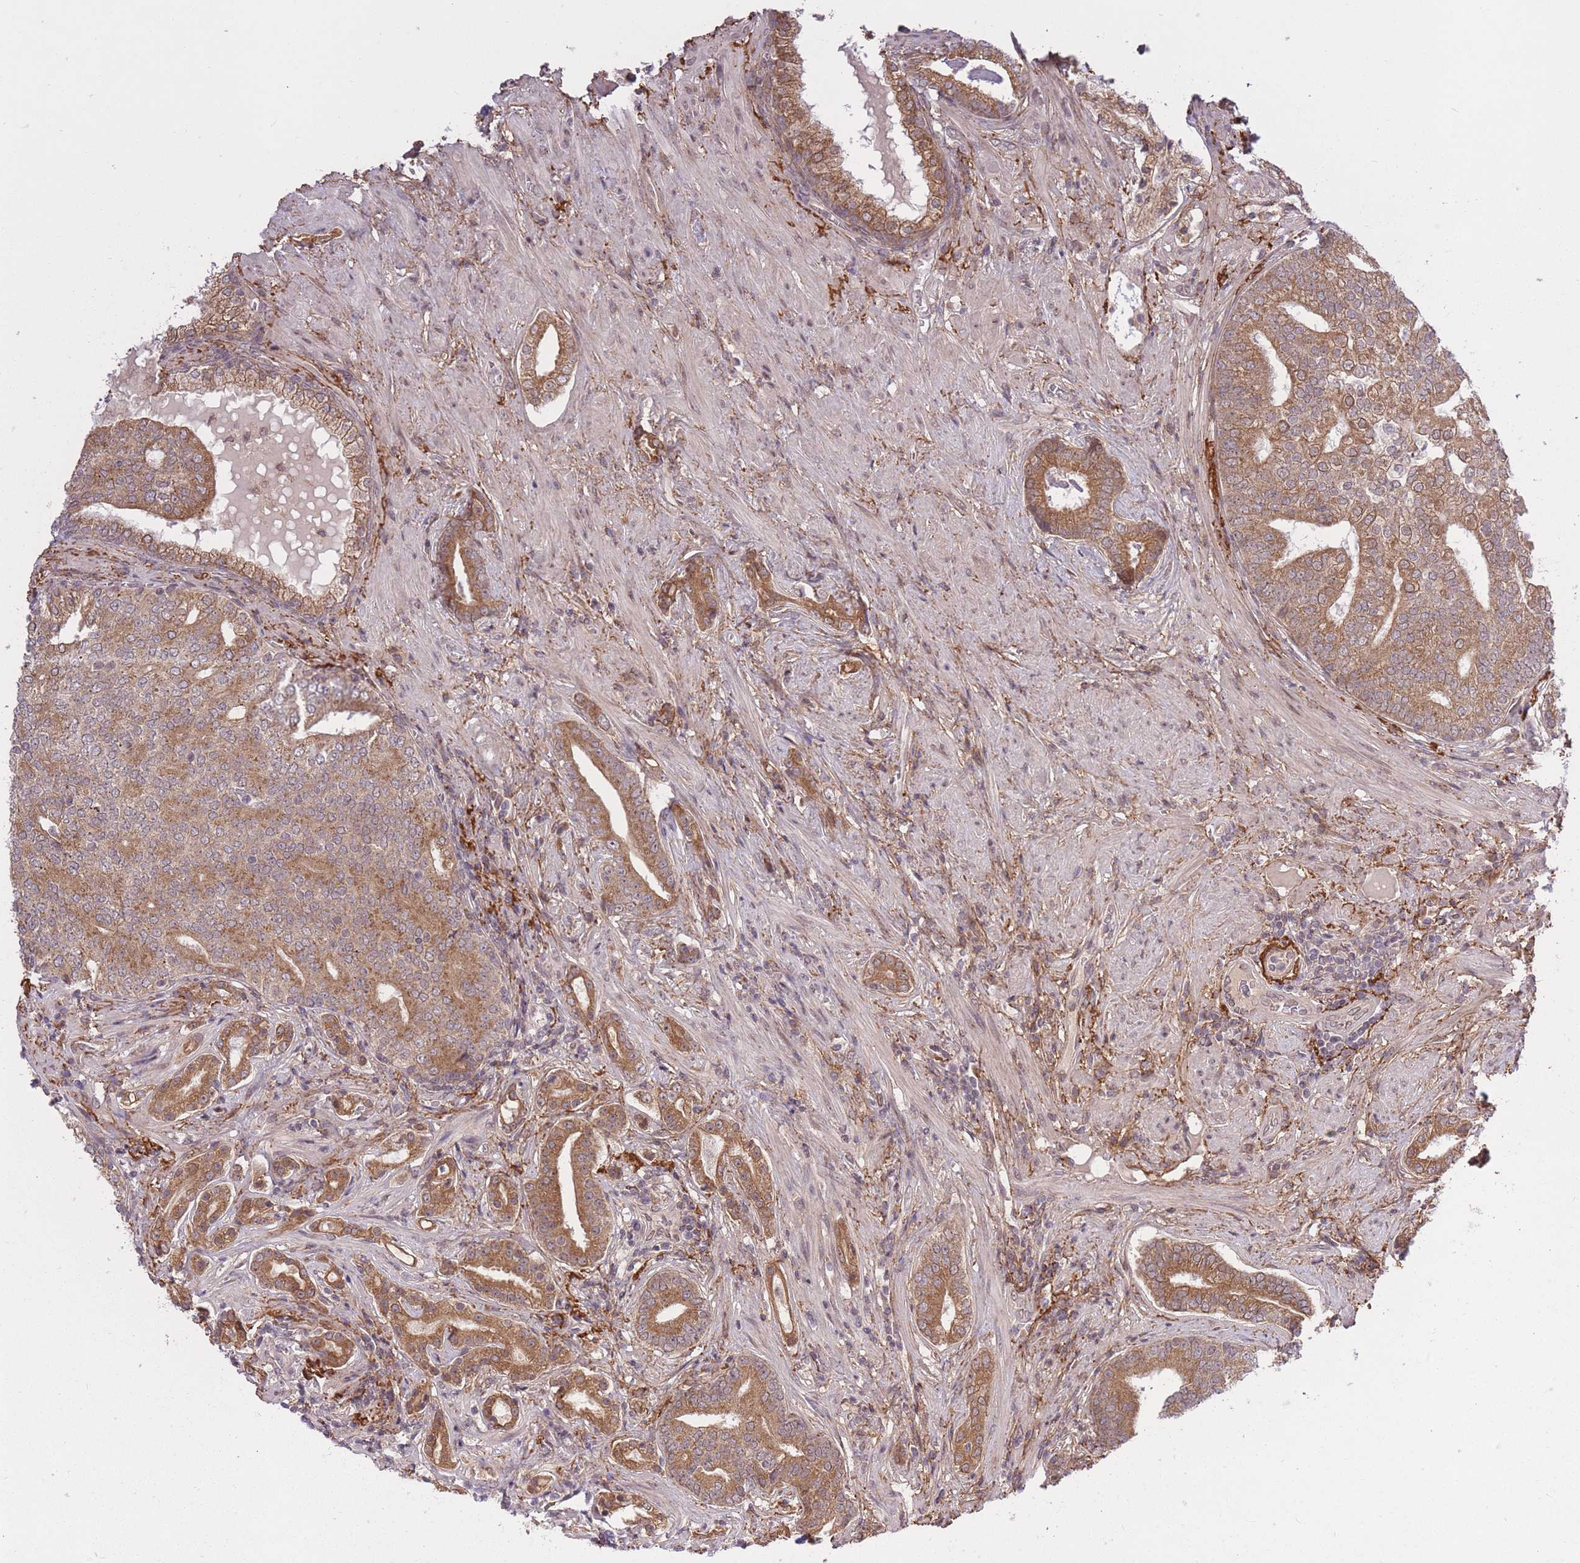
{"staining": {"intensity": "moderate", "quantity": ">75%", "location": "cytoplasmic/membranous"}, "tissue": "prostate cancer", "cell_type": "Tumor cells", "image_type": "cancer", "snomed": [{"axis": "morphology", "description": "Adenocarcinoma, High grade"}, {"axis": "topography", "description": "Prostate"}], "caption": "DAB immunohistochemical staining of human prostate cancer (adenocarcinoma (high-grade)) displays moderate cytoplasmic/membranous protein staining in about >75% of tumor cells.", "gene": "ZNF391", "patient": {"sex": "male", "age": 55}}